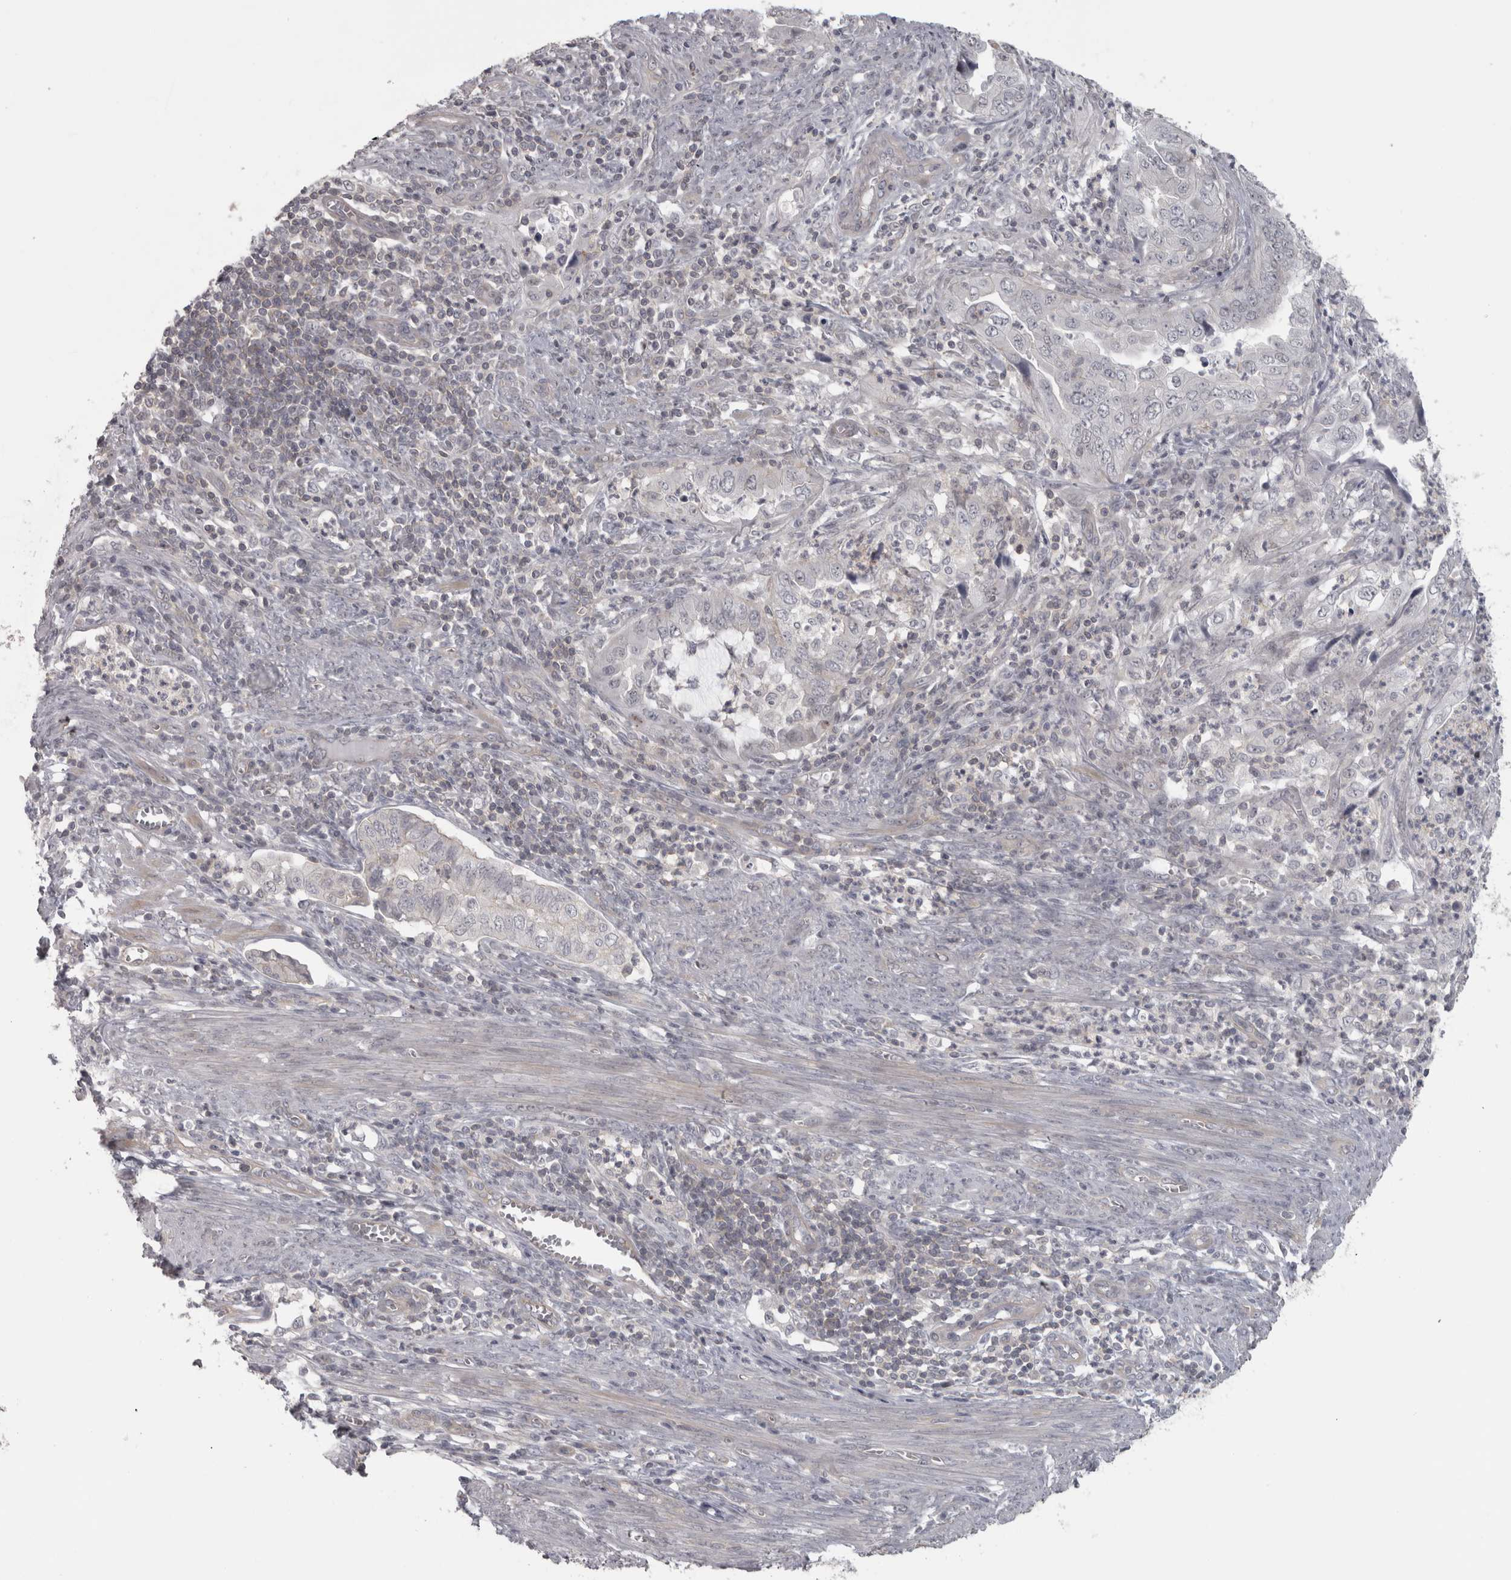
{"staining": {"intensity": "negative", "quantity": "none", "location": "none"}, "tissue": "endometrial cancer", "cell_type": "Tumor cells", "image_type": "cancer", "snomed": [{"axis": "morphology", "description": "Adenocarcinoma, NOS"}, {"axis": "topography", "description": "Endometrium"}], "caption": "The histopathology image demonstrates no significant expression in tumor cells of endometrial cancer (adenocarcinoma).", "gene": "PPP1R12B", "patient": {"sex": "female", "age": 51}}